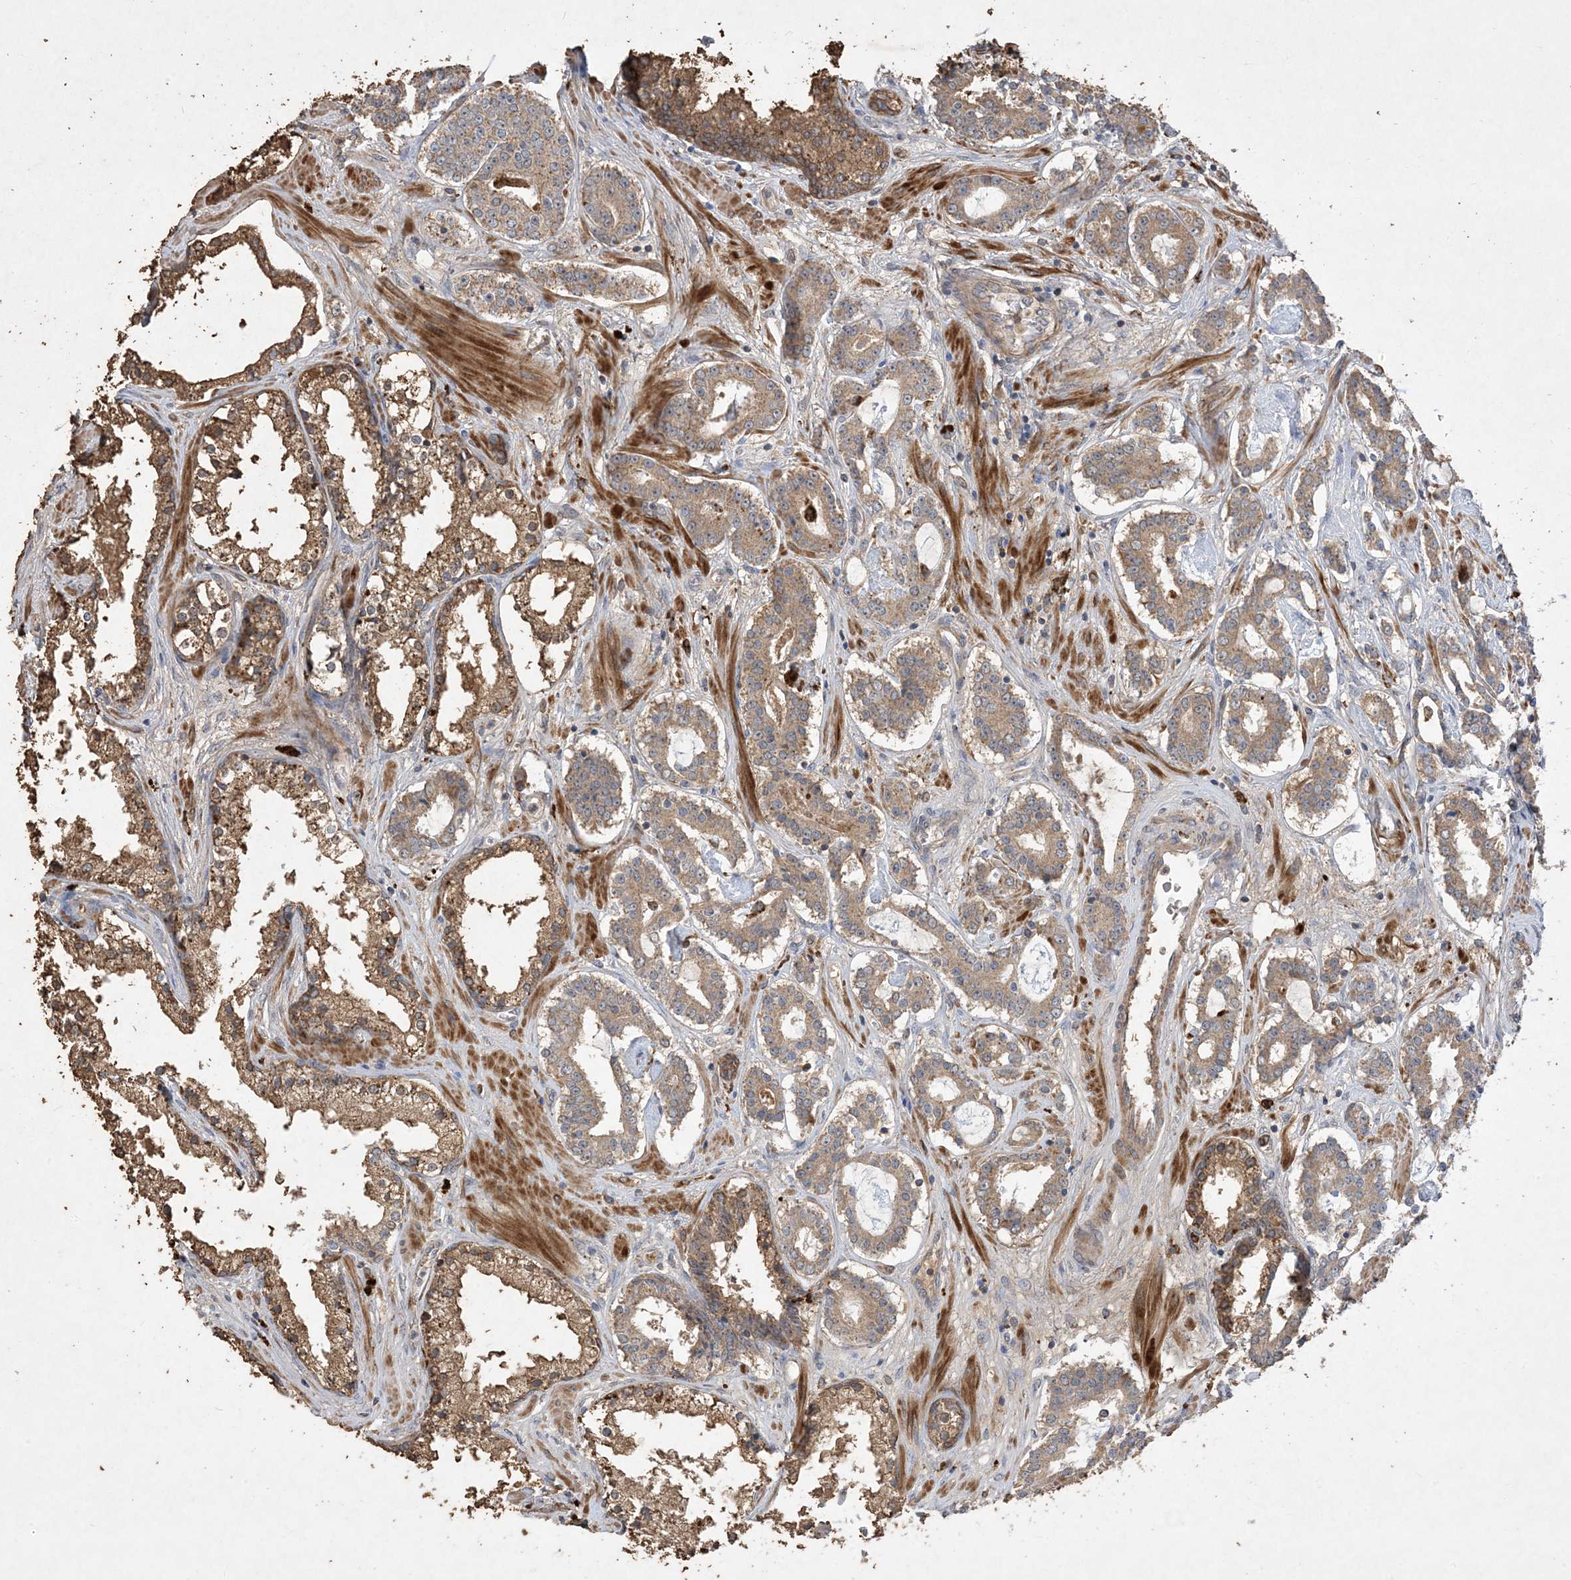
{"staining": {"intensity": "weak", "quantity": ">75%", "location": "cytoplasmic/membranous"}, "tissue": "prostate cancer", "cell_type": "Tumor cells", "image_type": "cancer", "snomed": [{"axis": "morphology", "description": "Adenocarcinoma, High grade"}, {"axis": "topography", "description": "Prostate"}], "caption": "IHC image of human prostate cancer stained for a protein (brown), which exhibits low levels of weak cytoplasmic/membranous staining in approximately >75% of tumor cells.", "gene": "MASP2", "patient": {"sex": "male", "age": 58}}